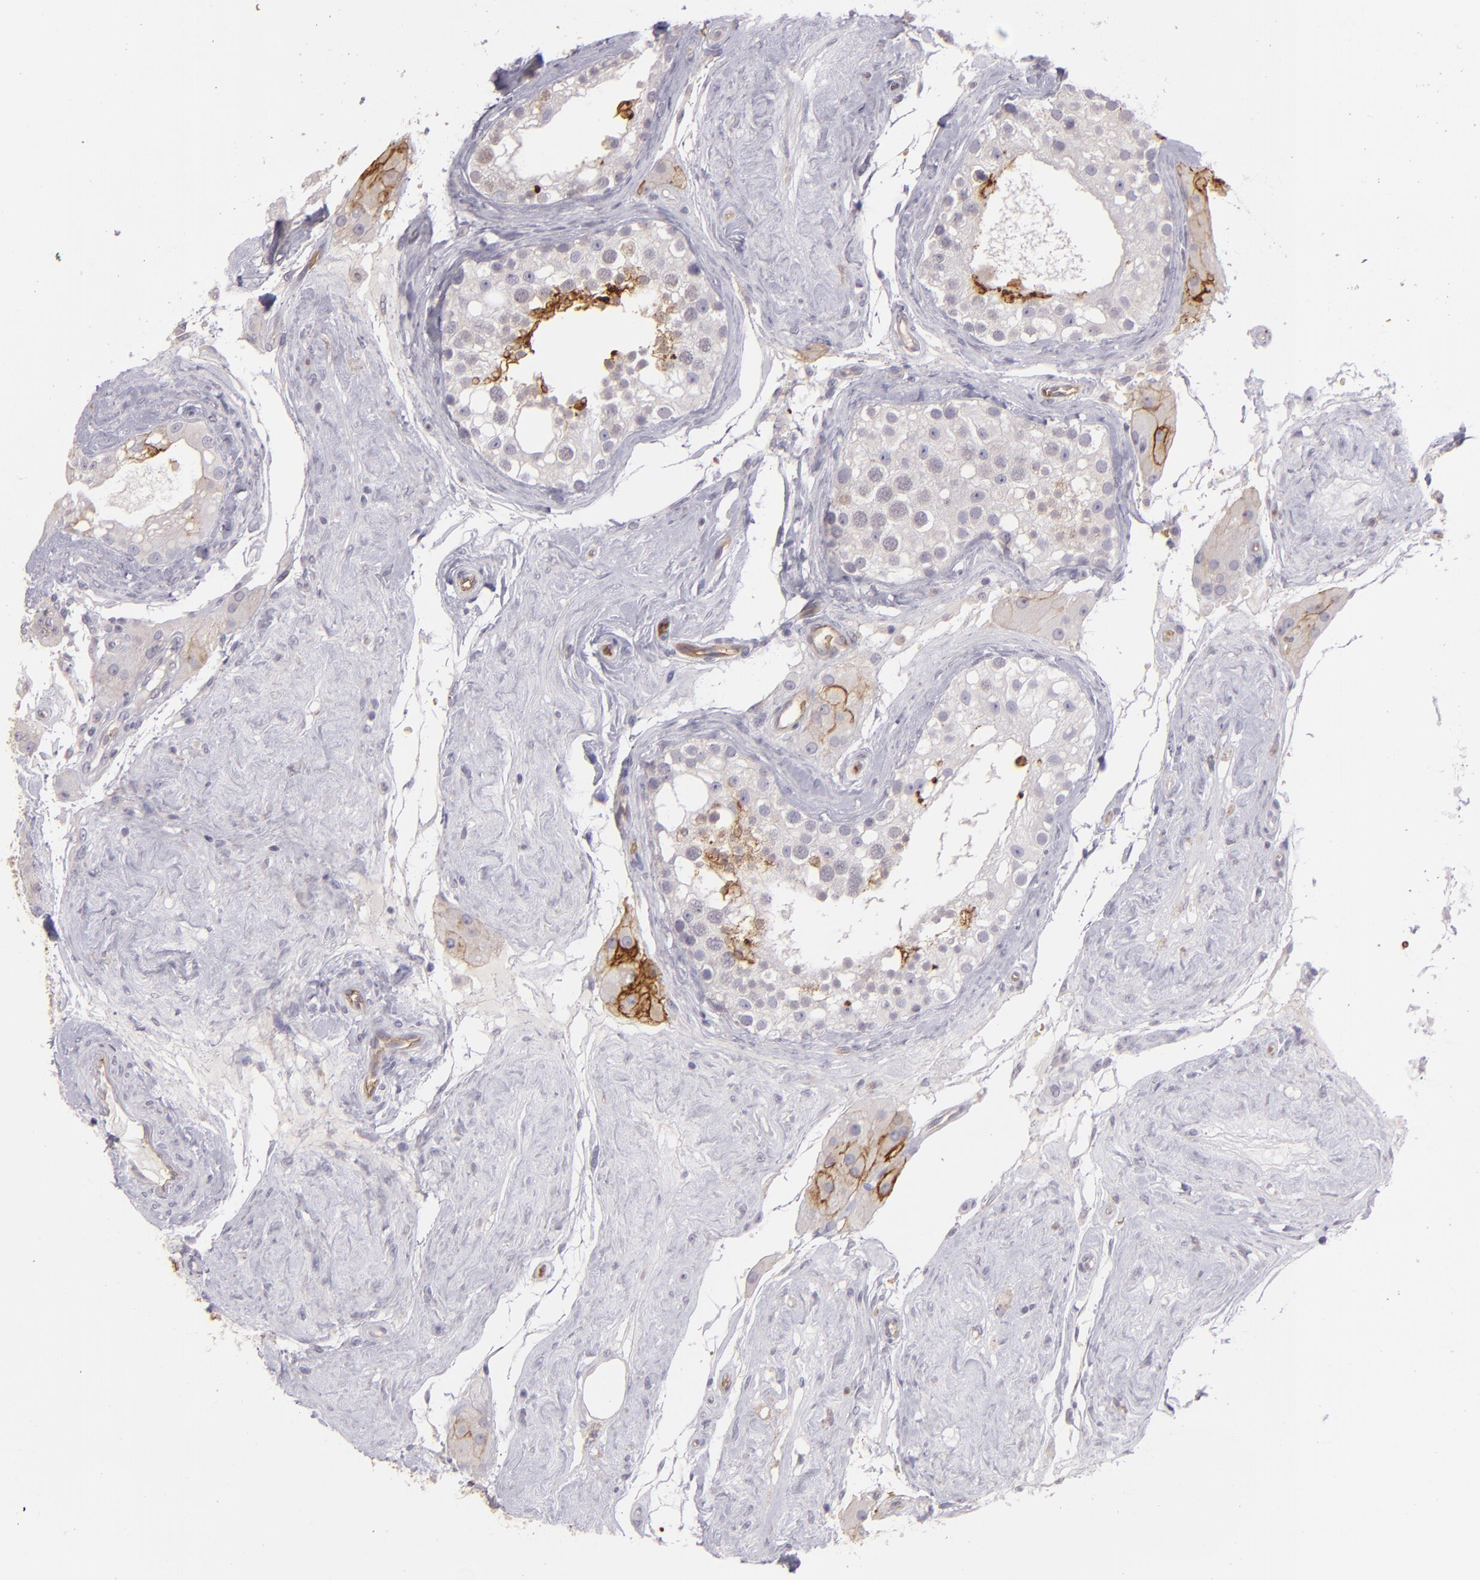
{"staining": {"intensity": "strong", "quantity": "<25%", "location": "cytoplasmic/membranous"}, "tissue": "testis", "cell_type": "Cells in seminiferous ducts", "image_type": "normal", "snomed": [{"axis": "morphology", "description": "Normal tissue, NOS"}, {"axis": "topography", "description": "Testis"}], "caption": "Unremarkable testis displays strong cytoplasmic/membranous expression in approximately <25% of cells in seminiferous ducts (DAB = brown stain, brightfield microscopy at high magnification)..", "gene": "ACE", "patient": {"sex": "male", "age": 68}}